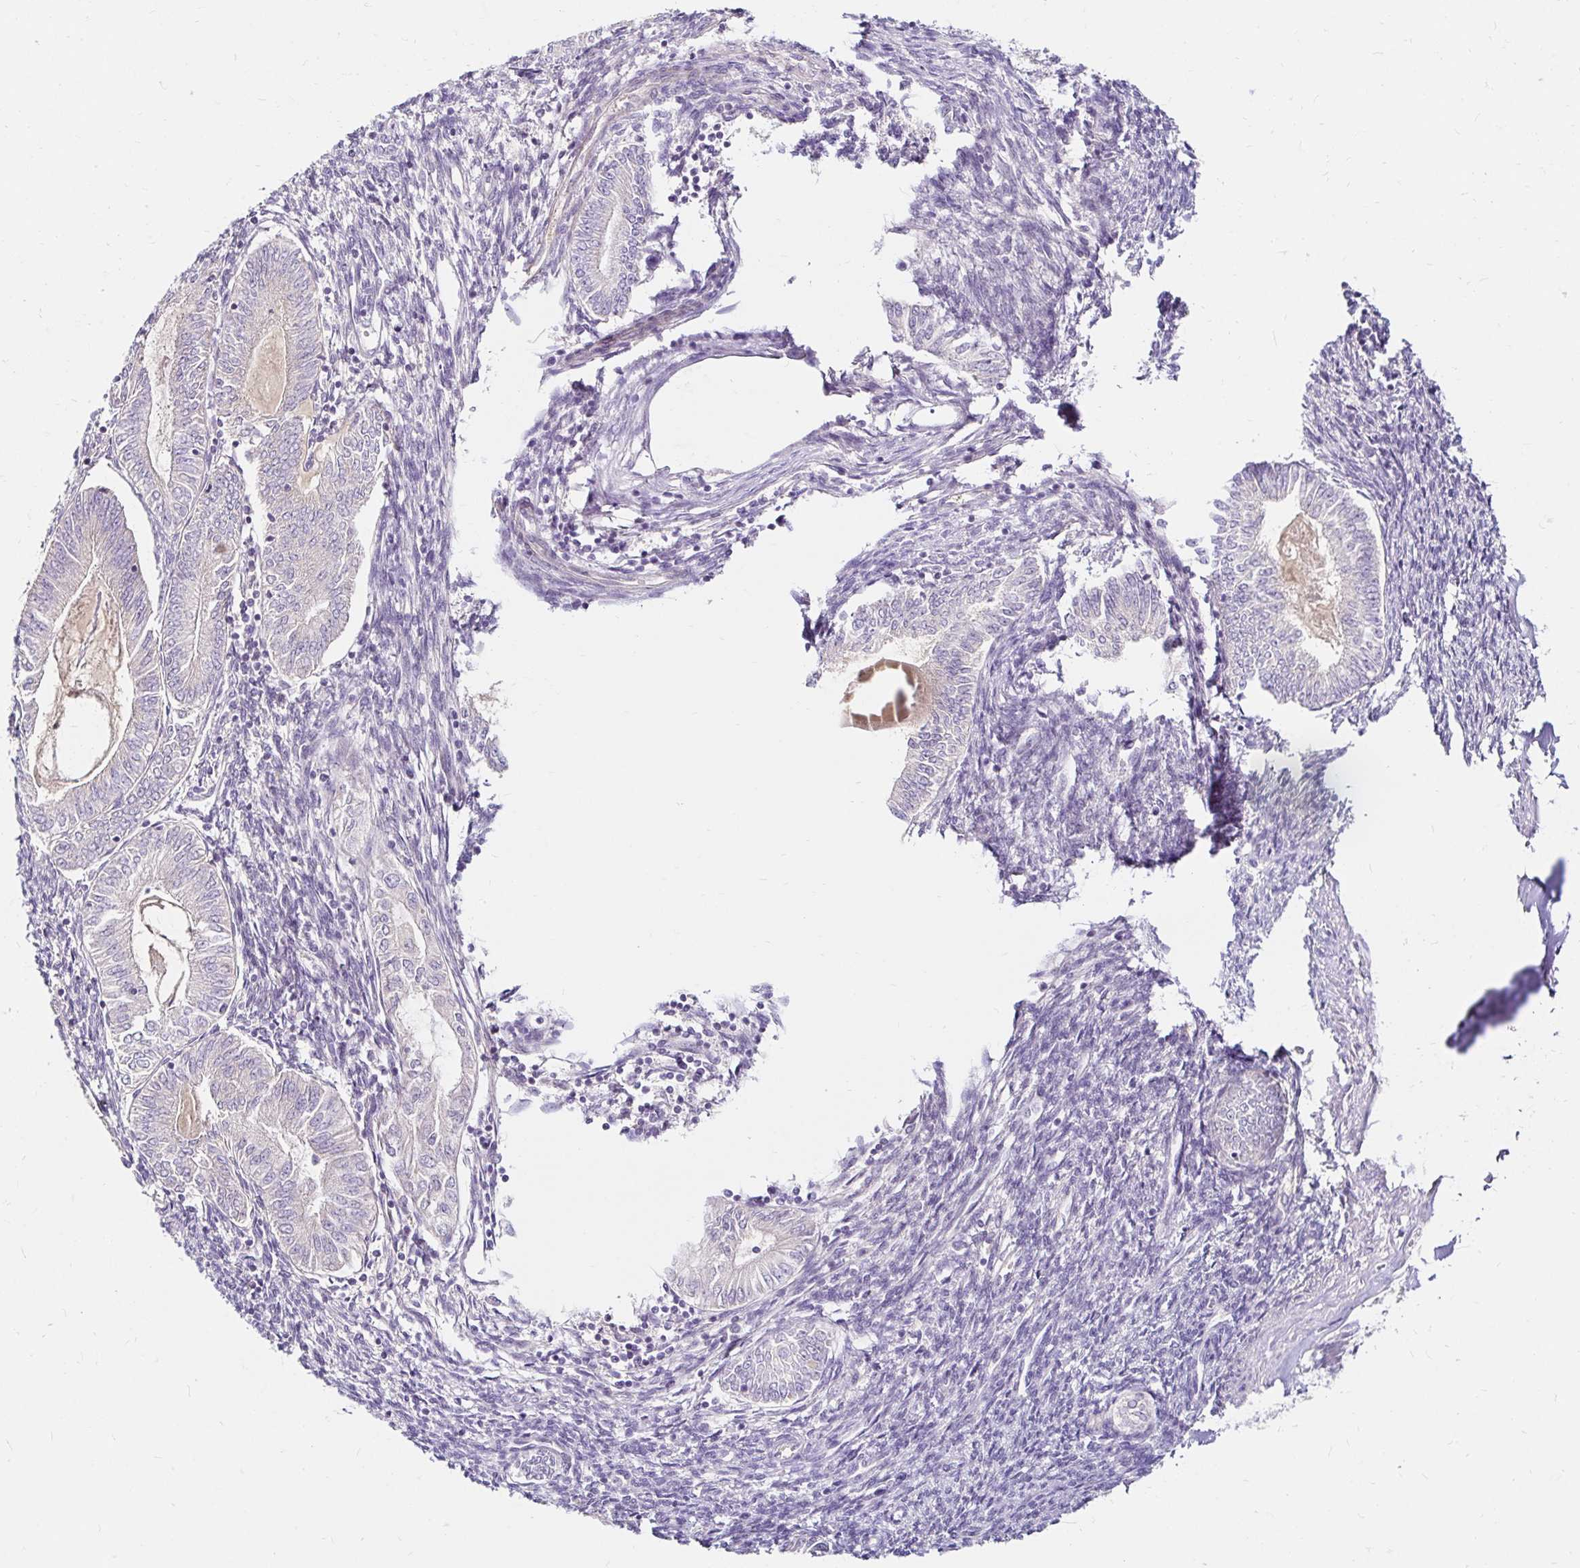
{"staining": {"intensity": "negative", "quantity": "none", "location": "none"}, "tissue": "endometrial cancer", "cell_type": "Tumor cells", "image_type": "cancer", "snomed": [{"axis": "morphology", "description": "Carcinoma, NOS"}, {"axis": "topography", "description": "Uterus"}], "caption": "Image shows no protein expression in tumor cells of carcinoma (endometrial) tissue.", "gene": "GUCY1A1", "patient": {"sex": "female", "age": 76}}